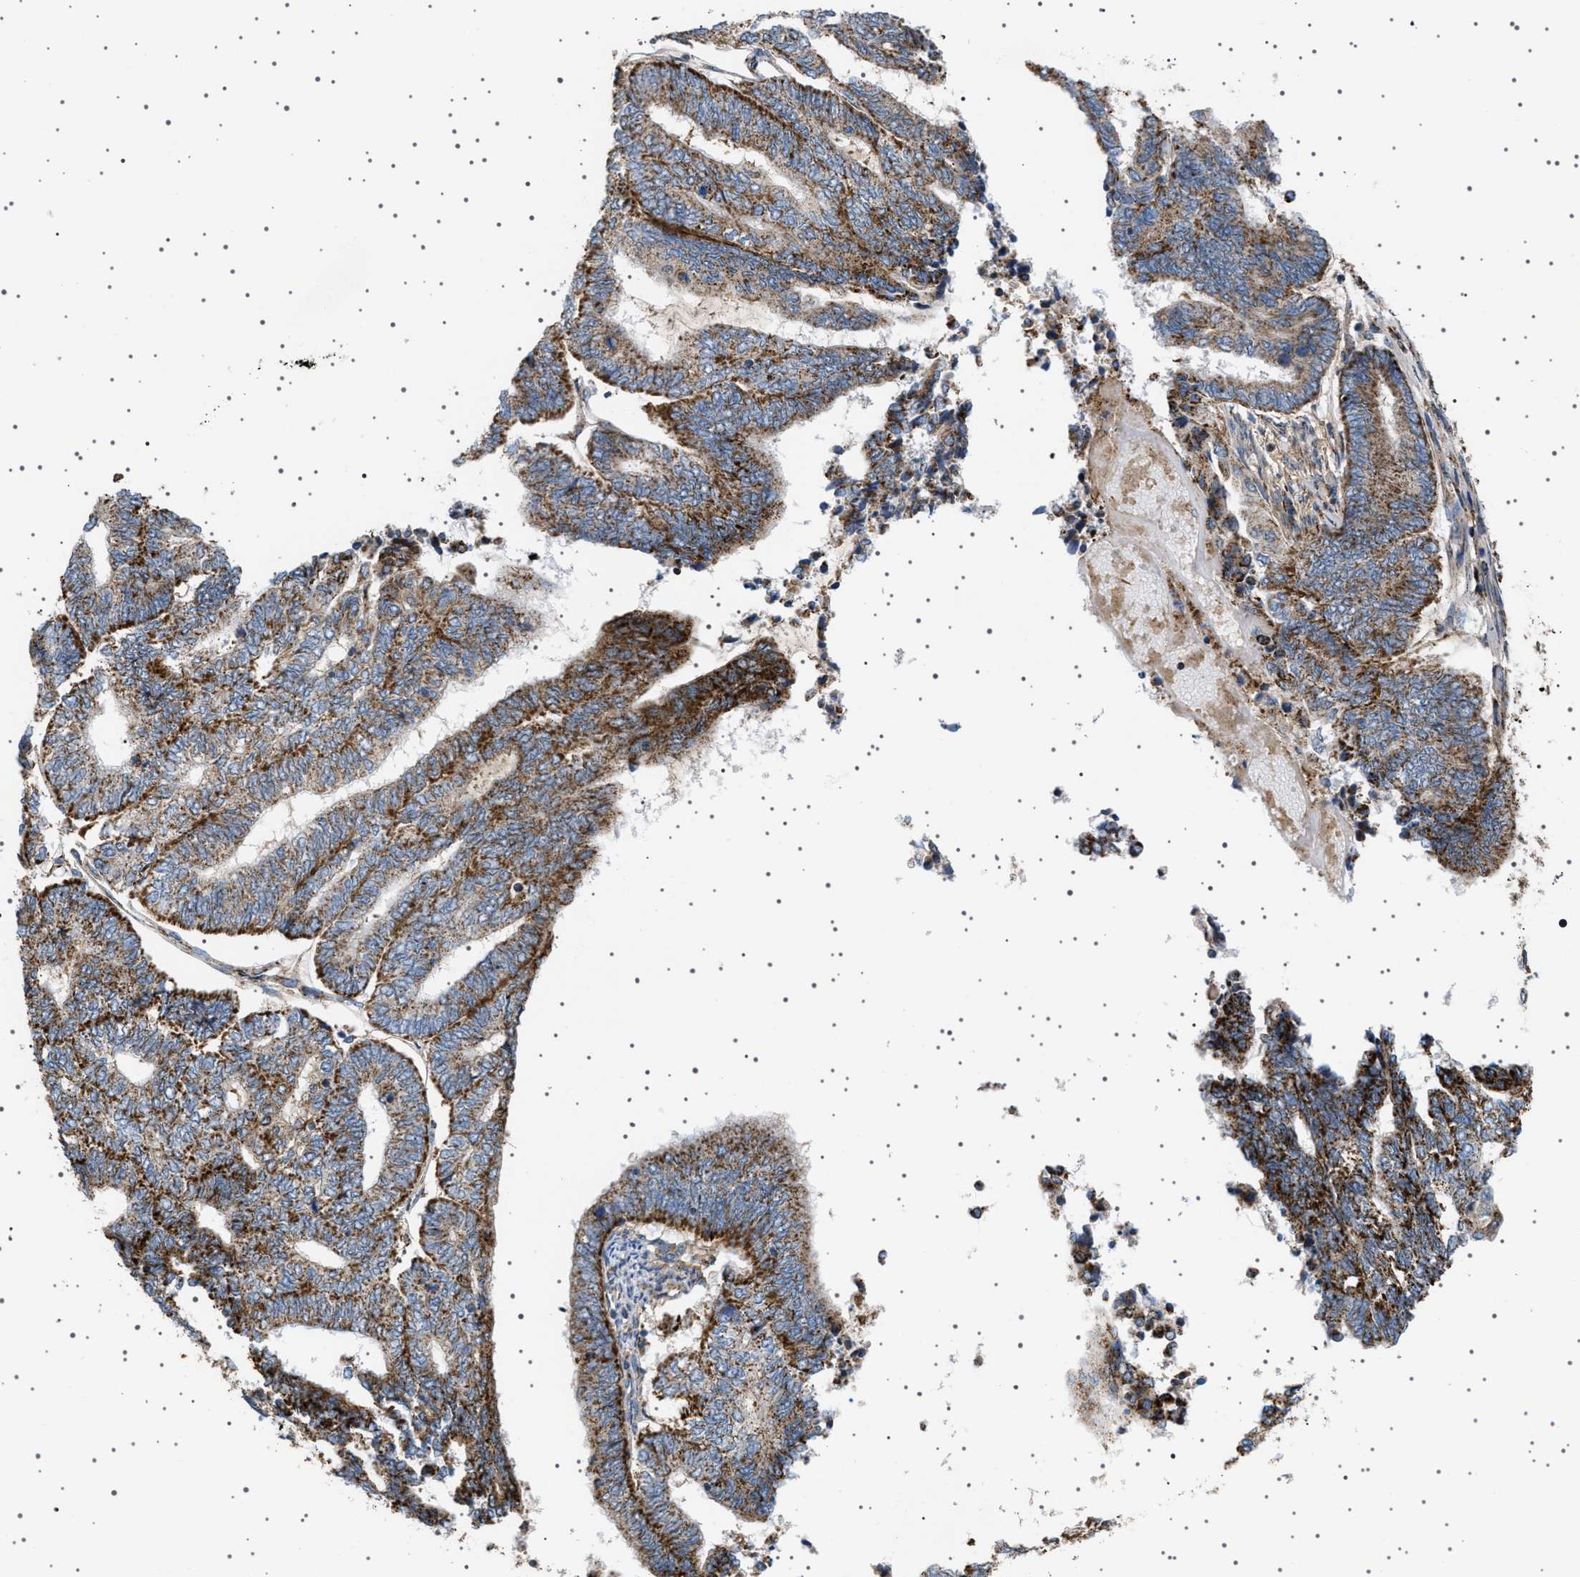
{"staining": {"intensity": "strong", "quantity": "25%-75%", "location": "cytoplasmic/membranous"}, "tissue": "endometrial cancer", "cell_type": "Tumor cells", "image_type": "cancer", "snomed": [{"axis": "morphology", "description": "Adenocarcinoma, NOS"}, {"axis": "topography", "description": "Uterus"}, {"axis": "topography", "description": "Endometrium"}], "caption": "This image exhibits IHC staining of human adenocarcinoma (endometrial), with high strong cytoplasmic/membranous staining in about 25%-75% of tumor cells.", "gene": "UBXN8", "patient": {"sex": "female", "age": 70}}